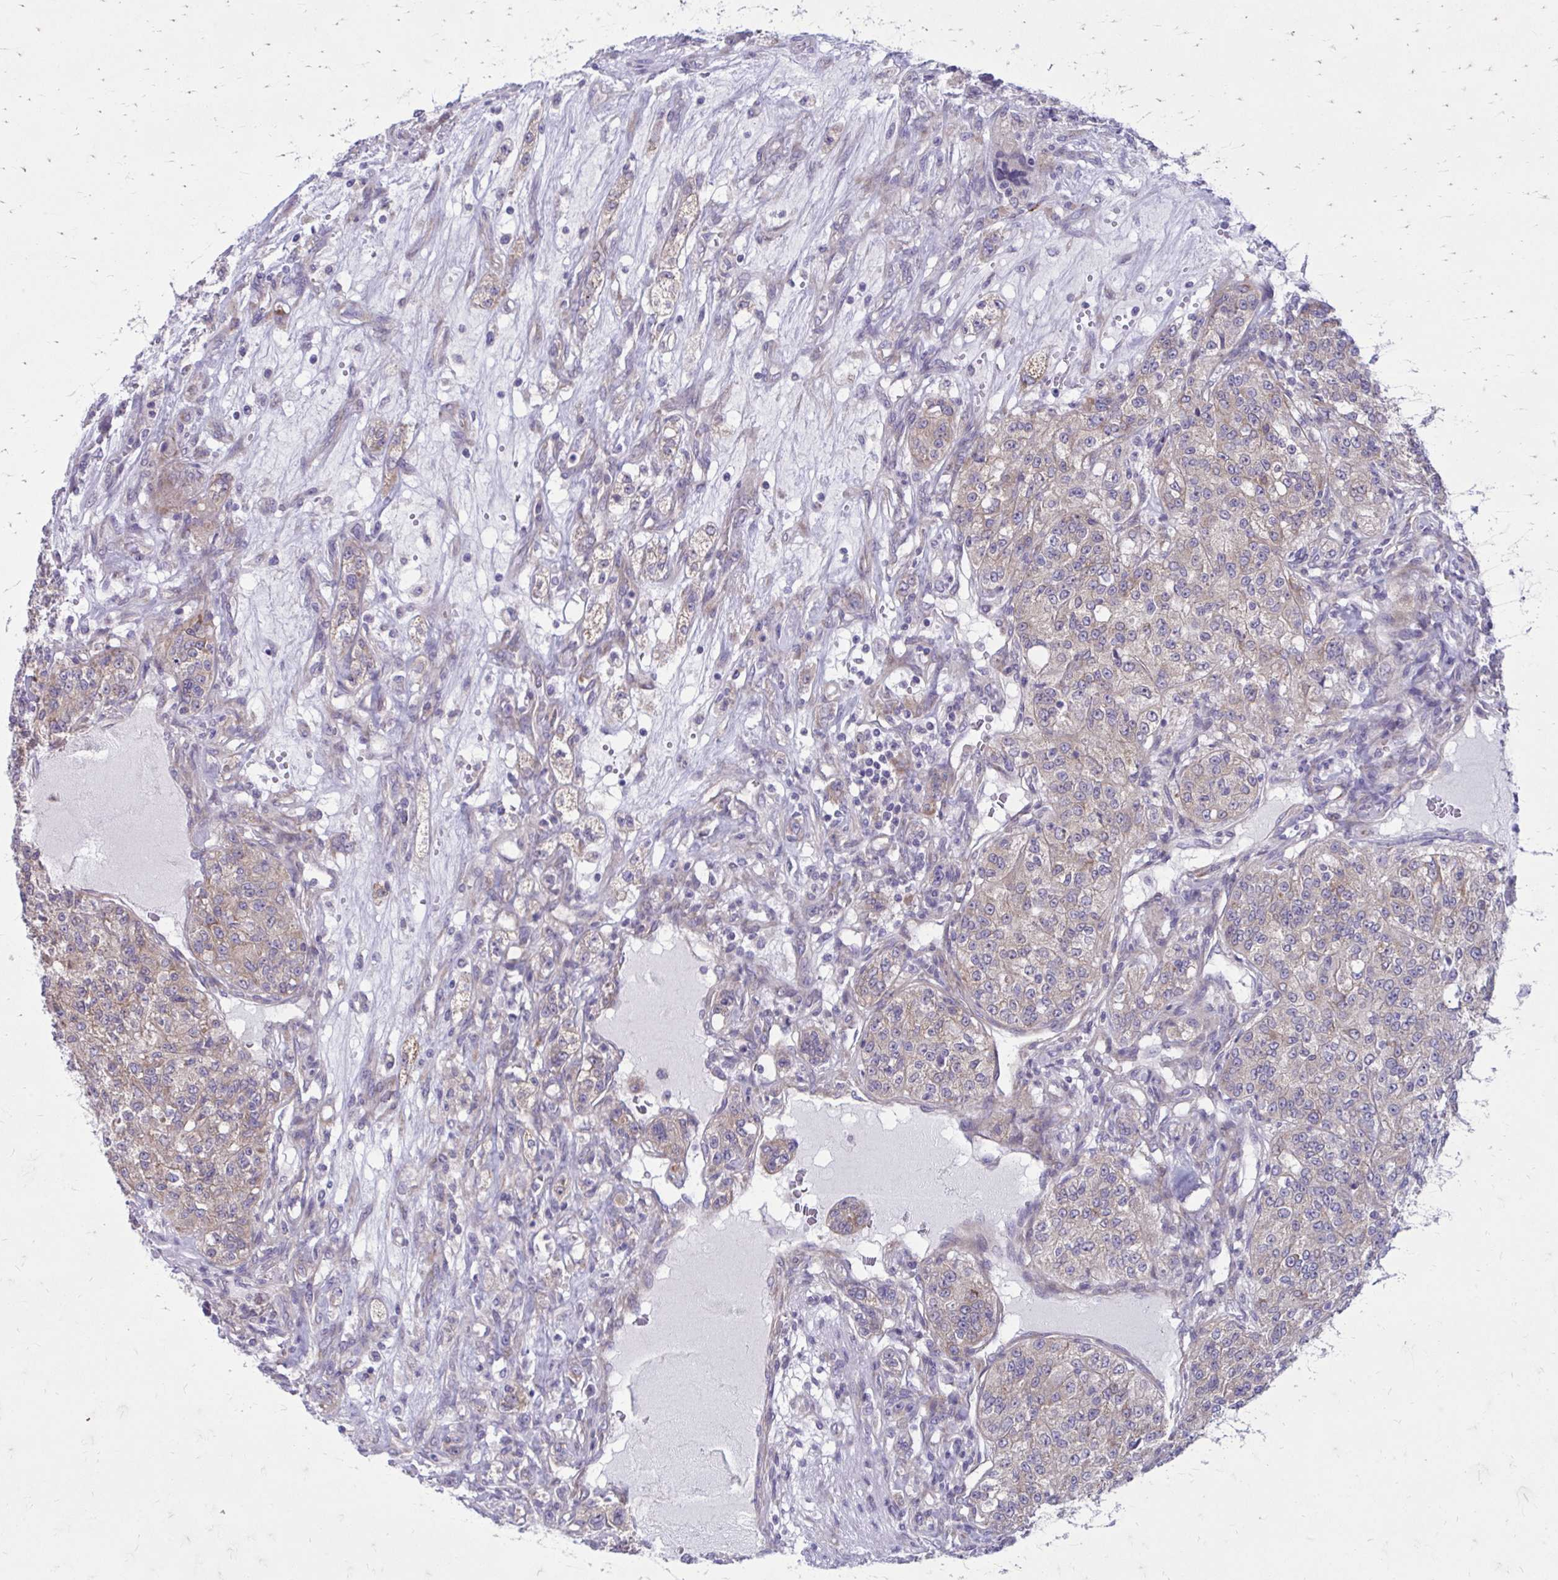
{"staining": {"intensity": "weak", "quantity": "25%-75%", "location": "cytoplasmic/membranous"}, "tissue": "renal cancer", "cell_type": "Tumor cells", "image_type": "cancer", "snomed": [{"axis": "morphology", "description": "Adenocarcinoma, NOS"}, {"axis": "topography", "description": "Kidney"}], "caption": "Protein staining demonstrates weak cytoplasmic/membranous positivity in about 25%-75% of tumor cells in renal cancer. Using DAB (brown) and hematoxylin (blue) stains, captured at high magnification using brightfield microscopy.", "gene": "GIGYF2", "patient": {"sex": "female", "age": 63}}